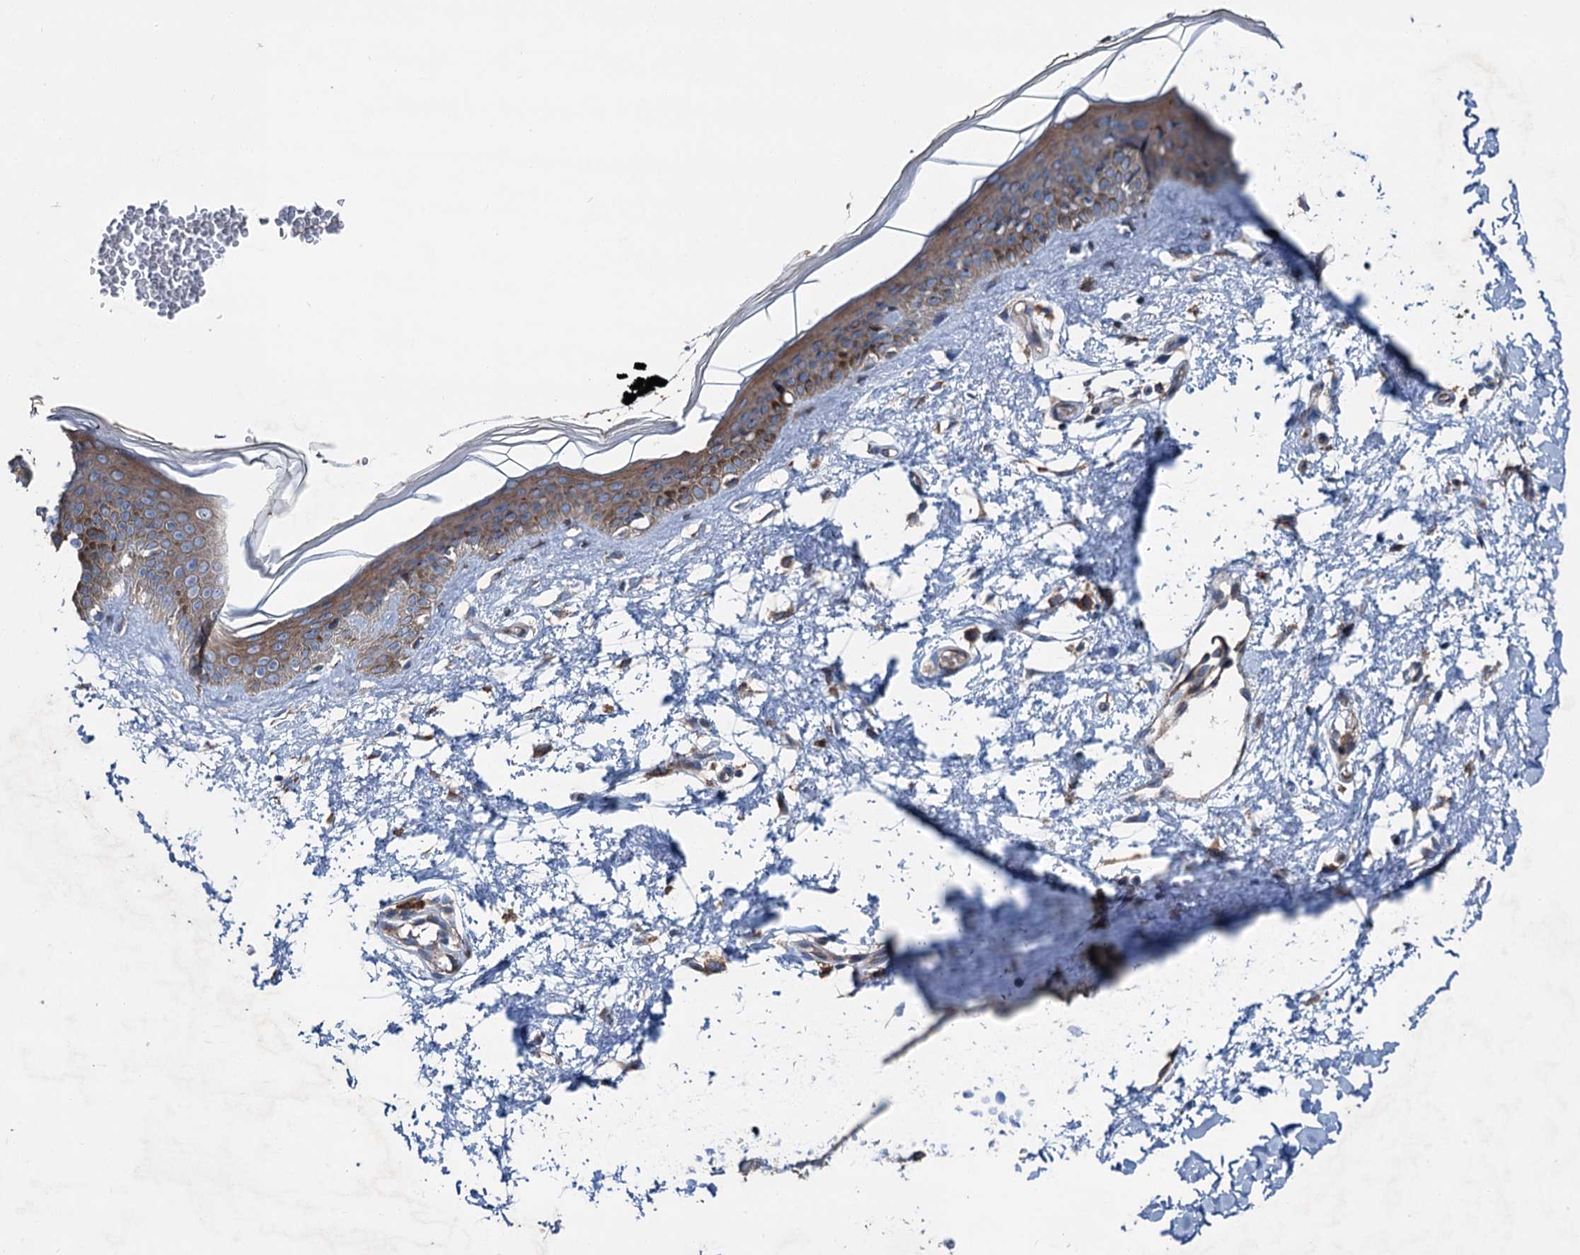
{"staining": {"intensity": "moderate", "quantity": ">75%", "location": "cytoplasmic/membranous"}, "tissue": "skin", "cell_type": "Fibroblasts", "image_type": "normal", "snomed": [{"axis": "morphology", "description": "Normal tissue, NOS"}, {"axis": "topography", "description": "Skin"}], "caption": "Skin stained with DAB (3,3'-diaminobenzidine) immunohistochemistry exhibits medium levels of moderate cytoplasmic/membranous staining in about >75% of fibroblasts.", "gene": "RUFY1", "patient": {"sex": "female", "age": 58}}